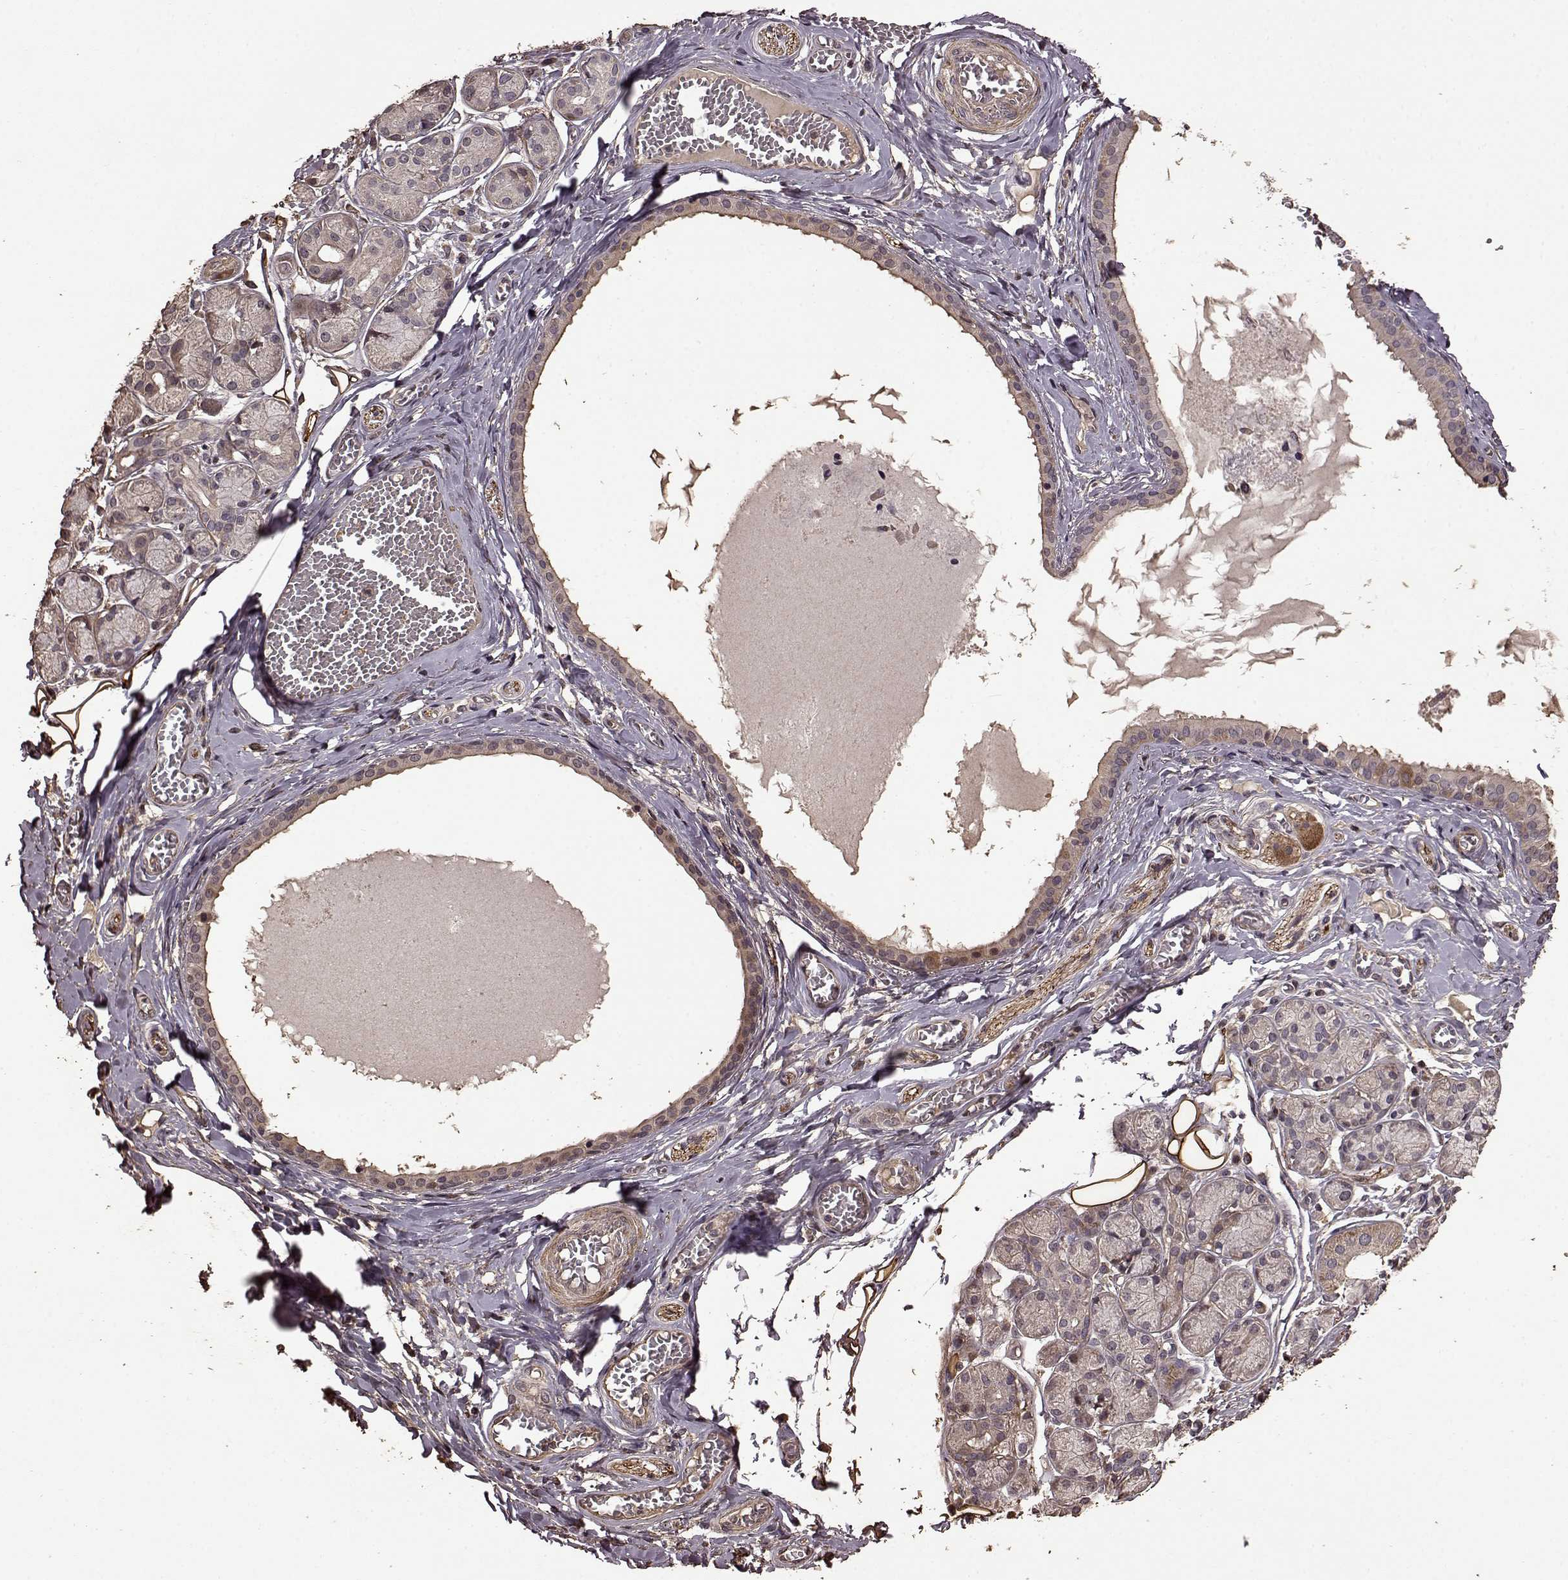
{"staining": {"intensity": "weak", "quantity": "<25%", "location": "cytoplasmic/membranous"}, "tissue": "salivary gland", "cell_type": "Glandular cells", "image_type": "normal", "snomed": [{"axis": "morphology", "description": "Normal tissue, NOS"}, {"axis": "topography", "description": "Salivary gland"}, {"axis": "topography", "description": "Peripheral nerve tissue"}], "caption": "A high-resolution photomicrograph shows immunohistochemistry (IHC) staining of benign salivary gland, which shows no significant positivity in glandular cells.", "gene": "FBXW11", "patient": {"sex": "male", "age": 71}}